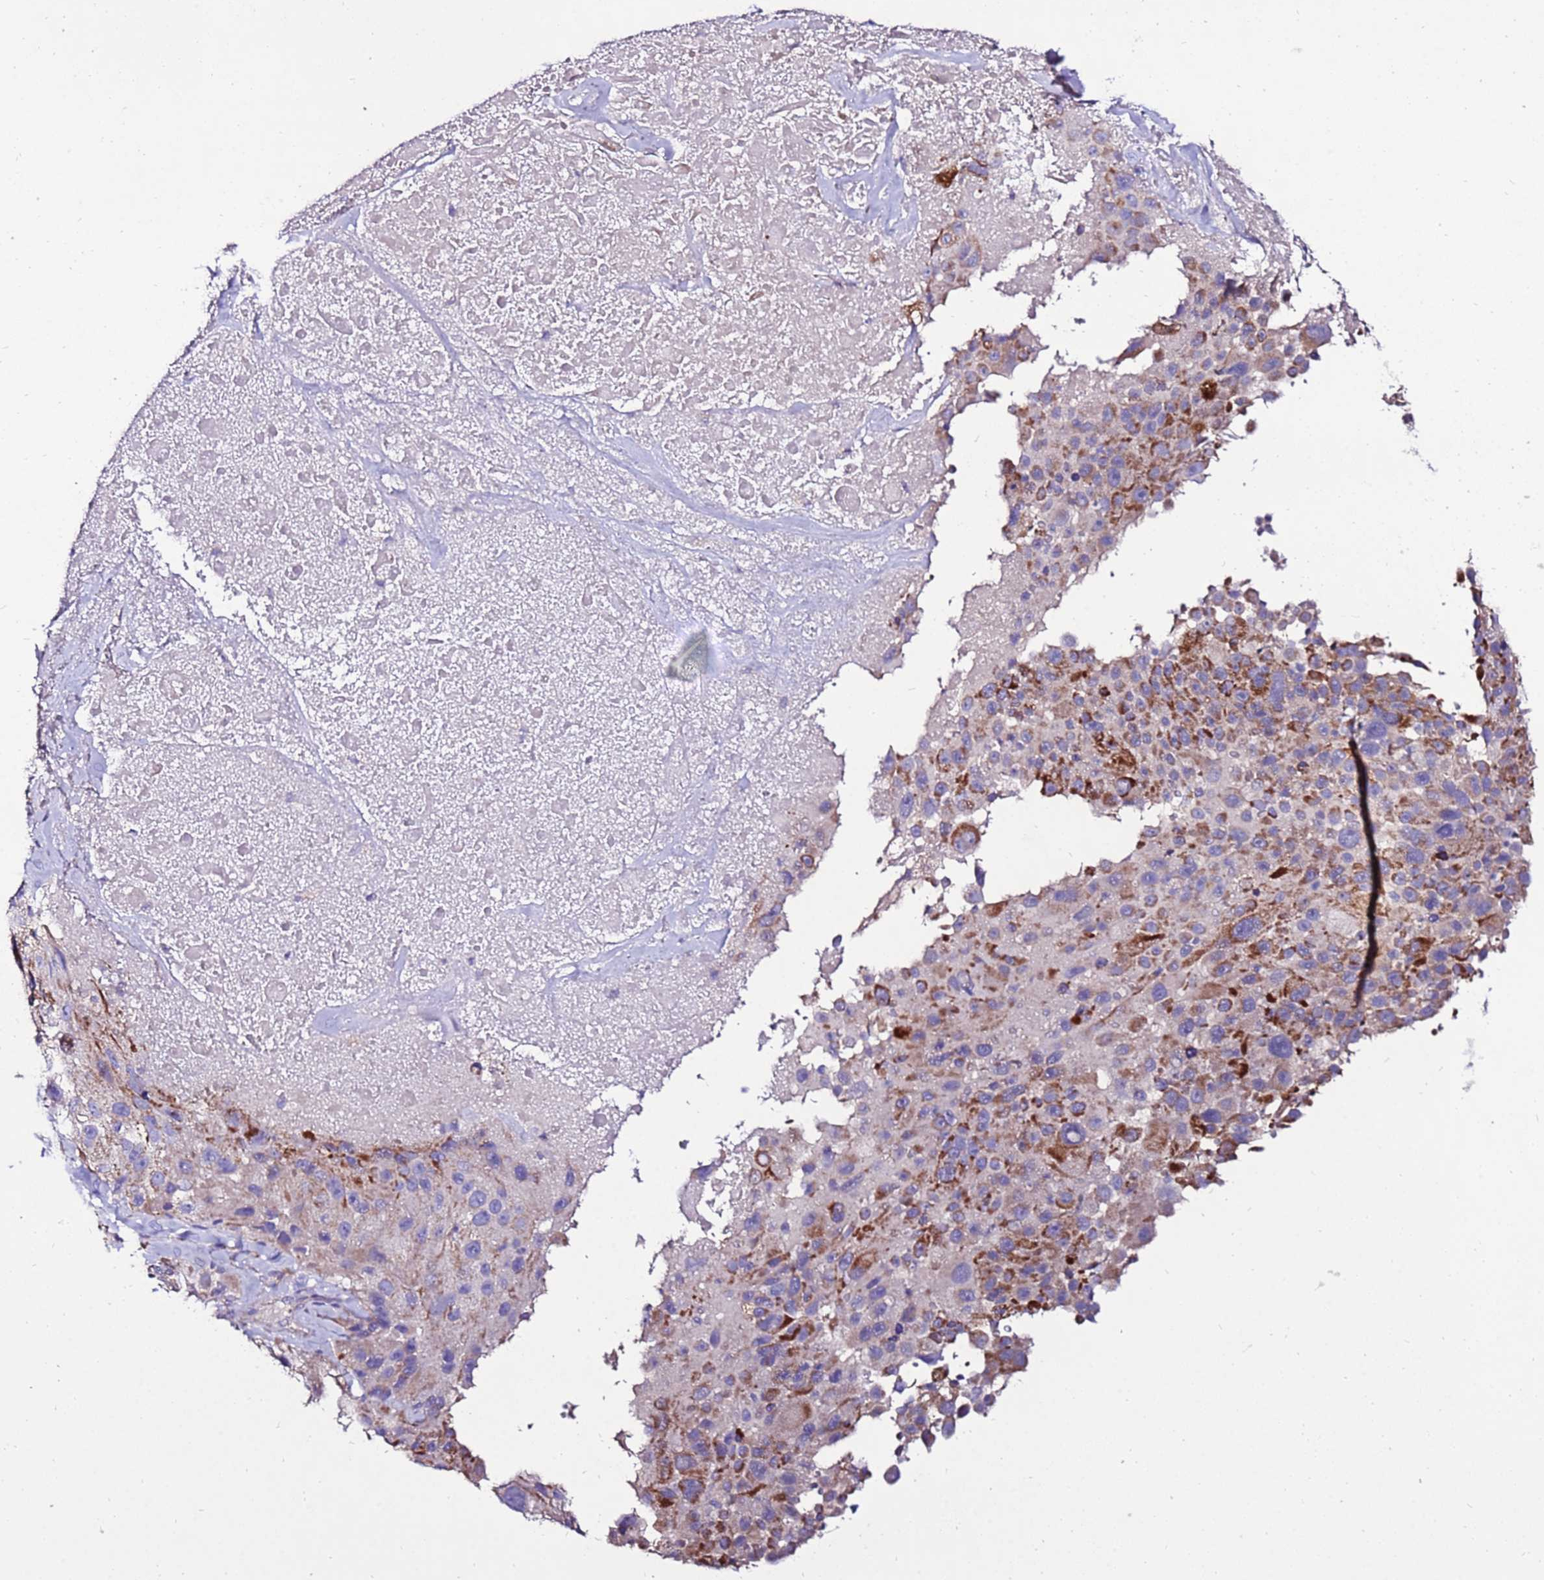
{"staining": {"intensity": "moderate", "quantity": ">75%", "location": "cytoplasmic/membranous"}, "tissue": "melanoma", "cell_type": "Tumor cells", "image_type": "cancer", "snomed": [{"axis": "morphology", "description": "Malignant melanoma, Metastatic site"}, {"axis": "topography", "description": "Lymph node"}], "caption": "Moderate cytoplasmic/membranous protein expression is present in about >75% of tumor cells in malignant melanoma (metastatic site). Immunohistochemistry stains the protein of interest in brown and the nuclei are stained blue.", "gene": "TMEM106C", "patient": {"sex": "male", "age": 62}}